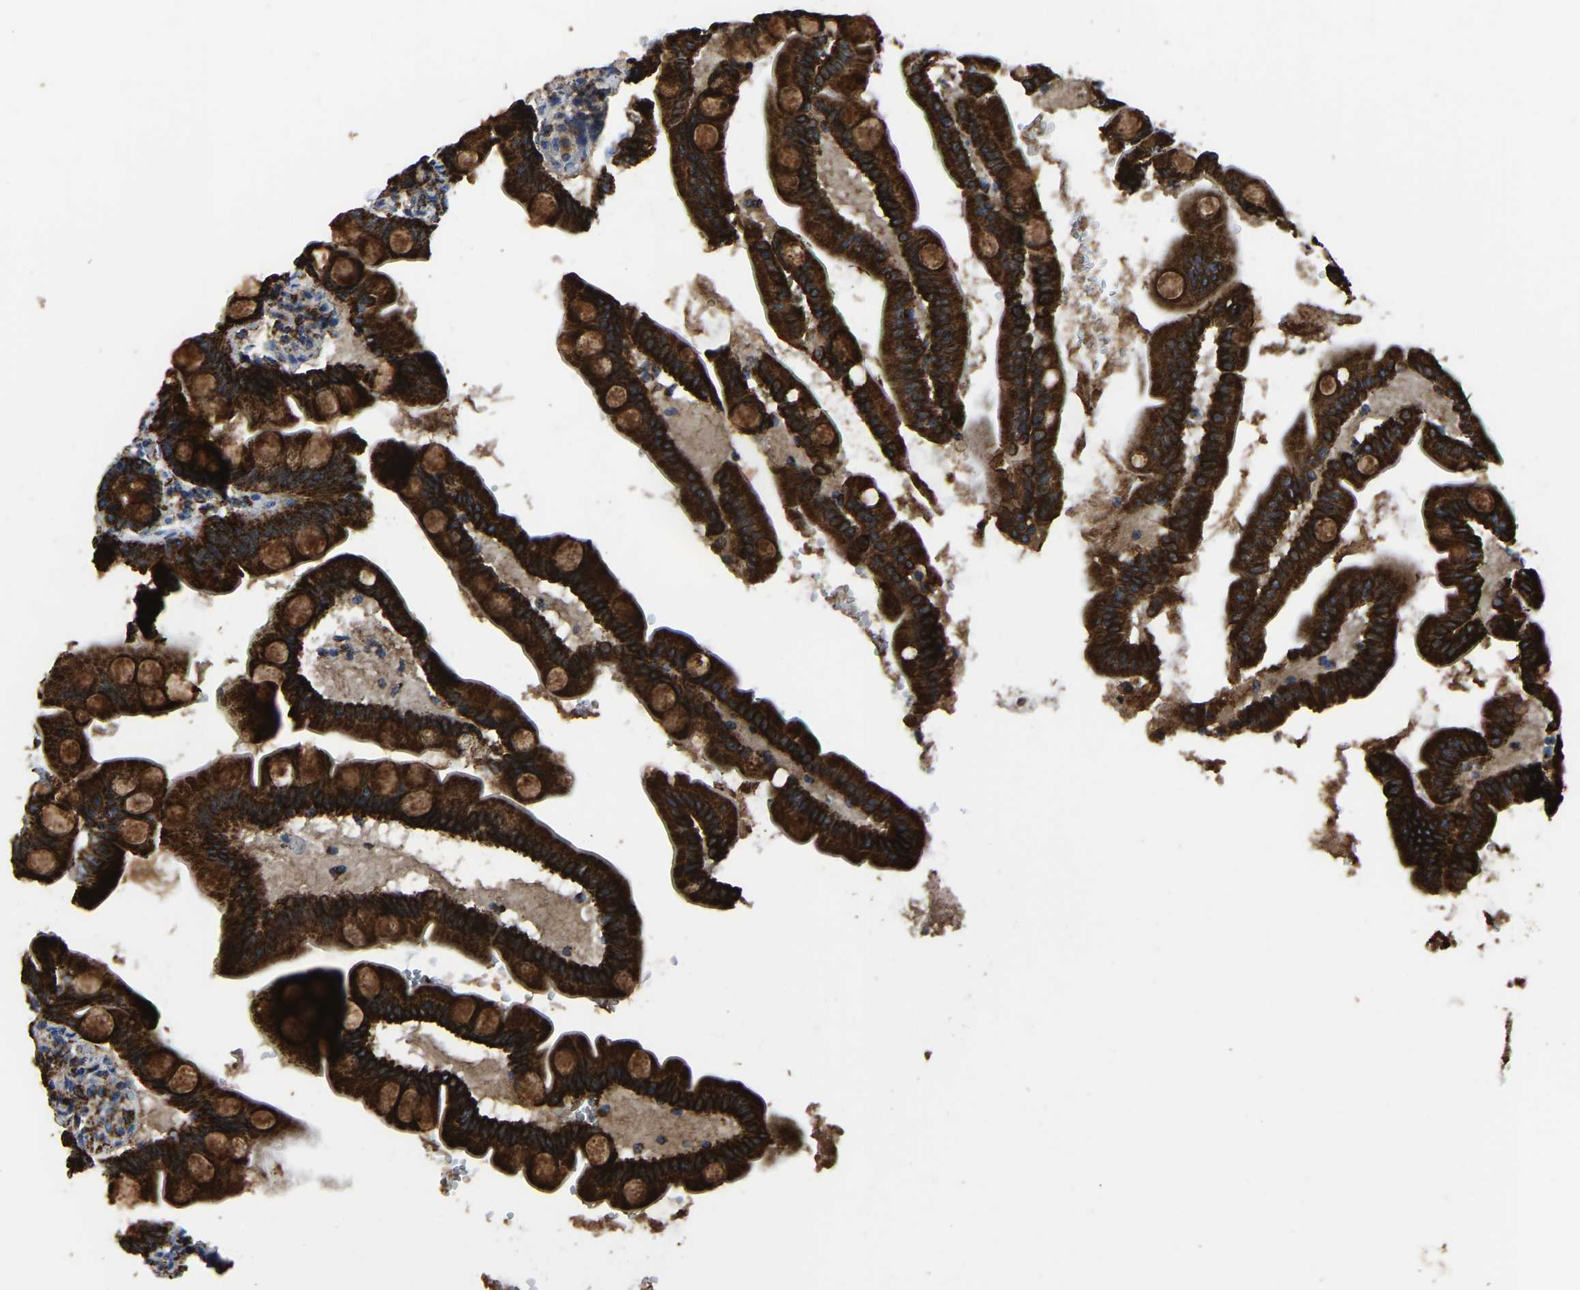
{"staining": {"intensity": "strong", "quantity": ">75%", "location": "cytoplasmic/membranous"}, "tissue": "small intestine", "cell_type": "Glandular cells", "image_type": "normal", "snomed": [{"axis": "morphology", "description": "Normal tissue, NOS"}, {"axis": "topography", "description": "Small intestine"}], "caption": "Protein expression analysis of normal small intestine reveals strong cytoplasmic/membranous positivity in about >75% of glandular cells. Nuclei are stained in blue.", "gene": "ETFA", "patient": {"sex": "female", "age": 56}}